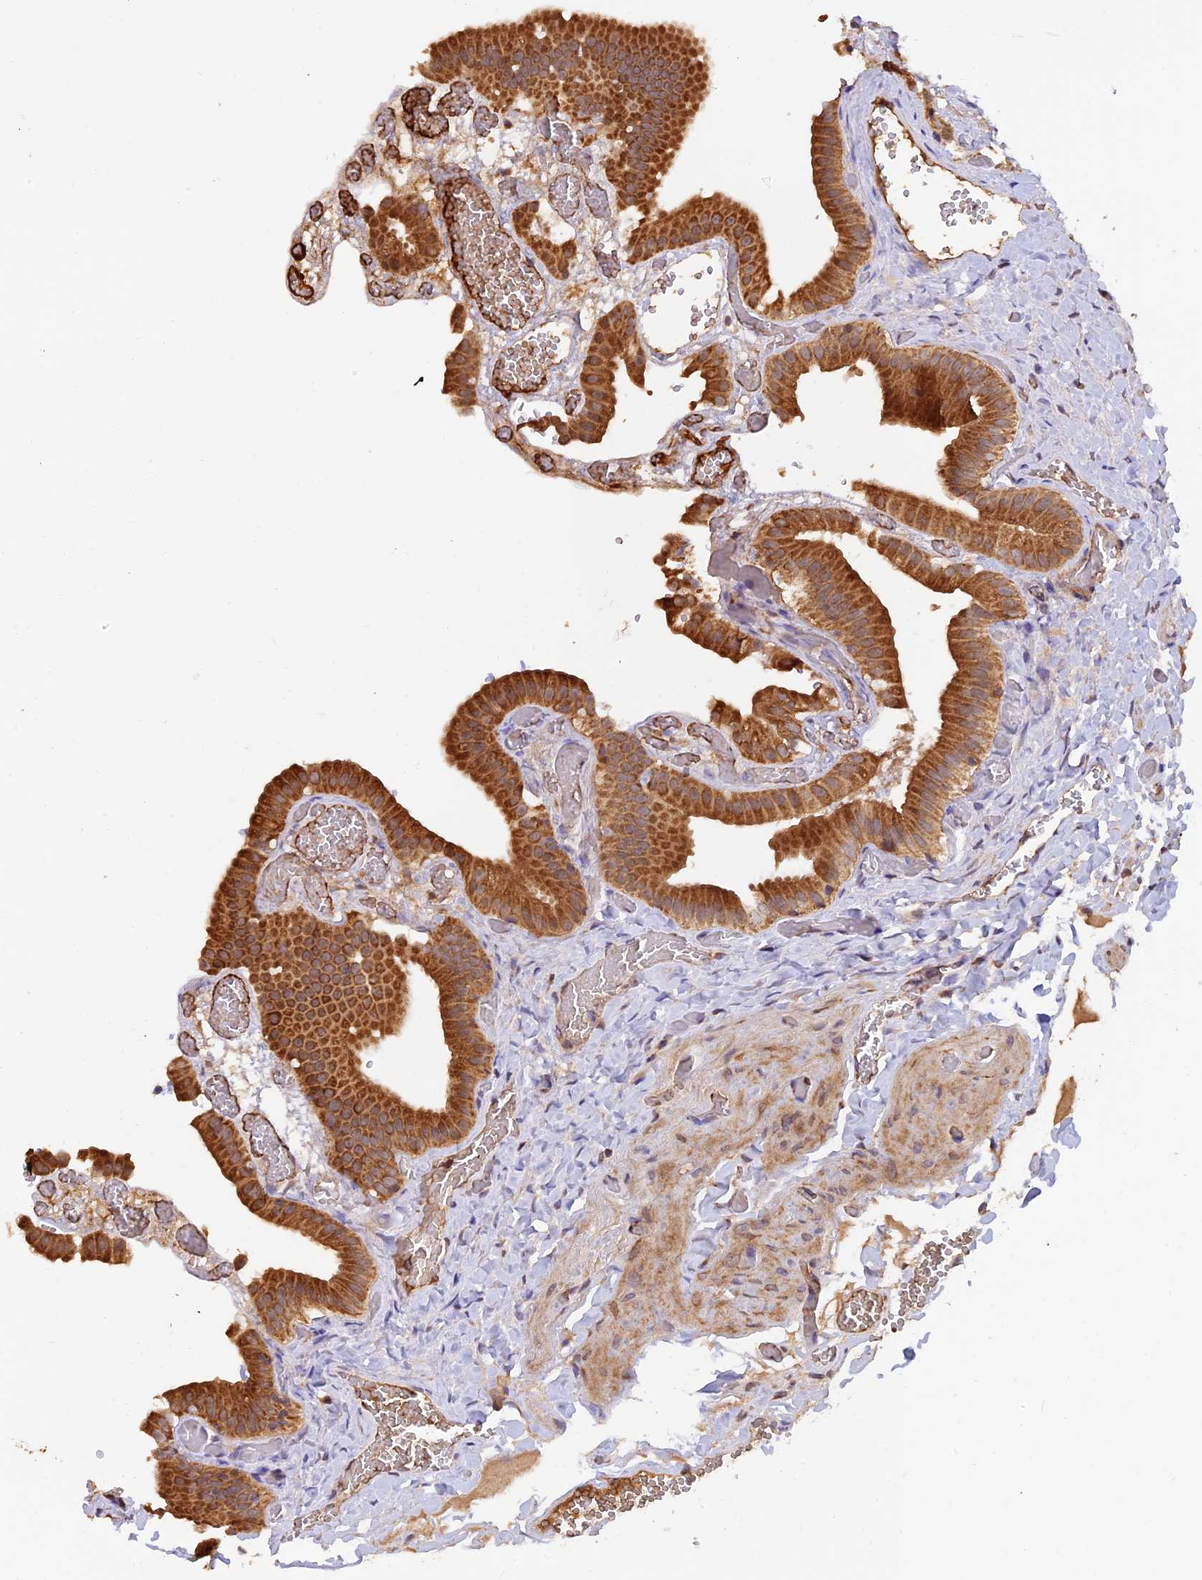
{"staining": {"intensity": "strong", "quantity": ">75%", "location": "cytoplasmic/membranous"}, "tissue": "gallbladder", "cell_type": "Glandular cells", "image_type": "normal", "snomed": [{"axis": "morphology", "description": "Normal tissue, NOS"}, {"axis": "topography", "description": "Gallbladder"}], "caption": "Approximately >75% of glandular cells in benign human gallbladder reveal strong cytoplasmic/membranous protein expression as visualized by brown immunohistochemical staining.", "gene": "MNS1", "patient": {"sex": "female", "age": 64}}